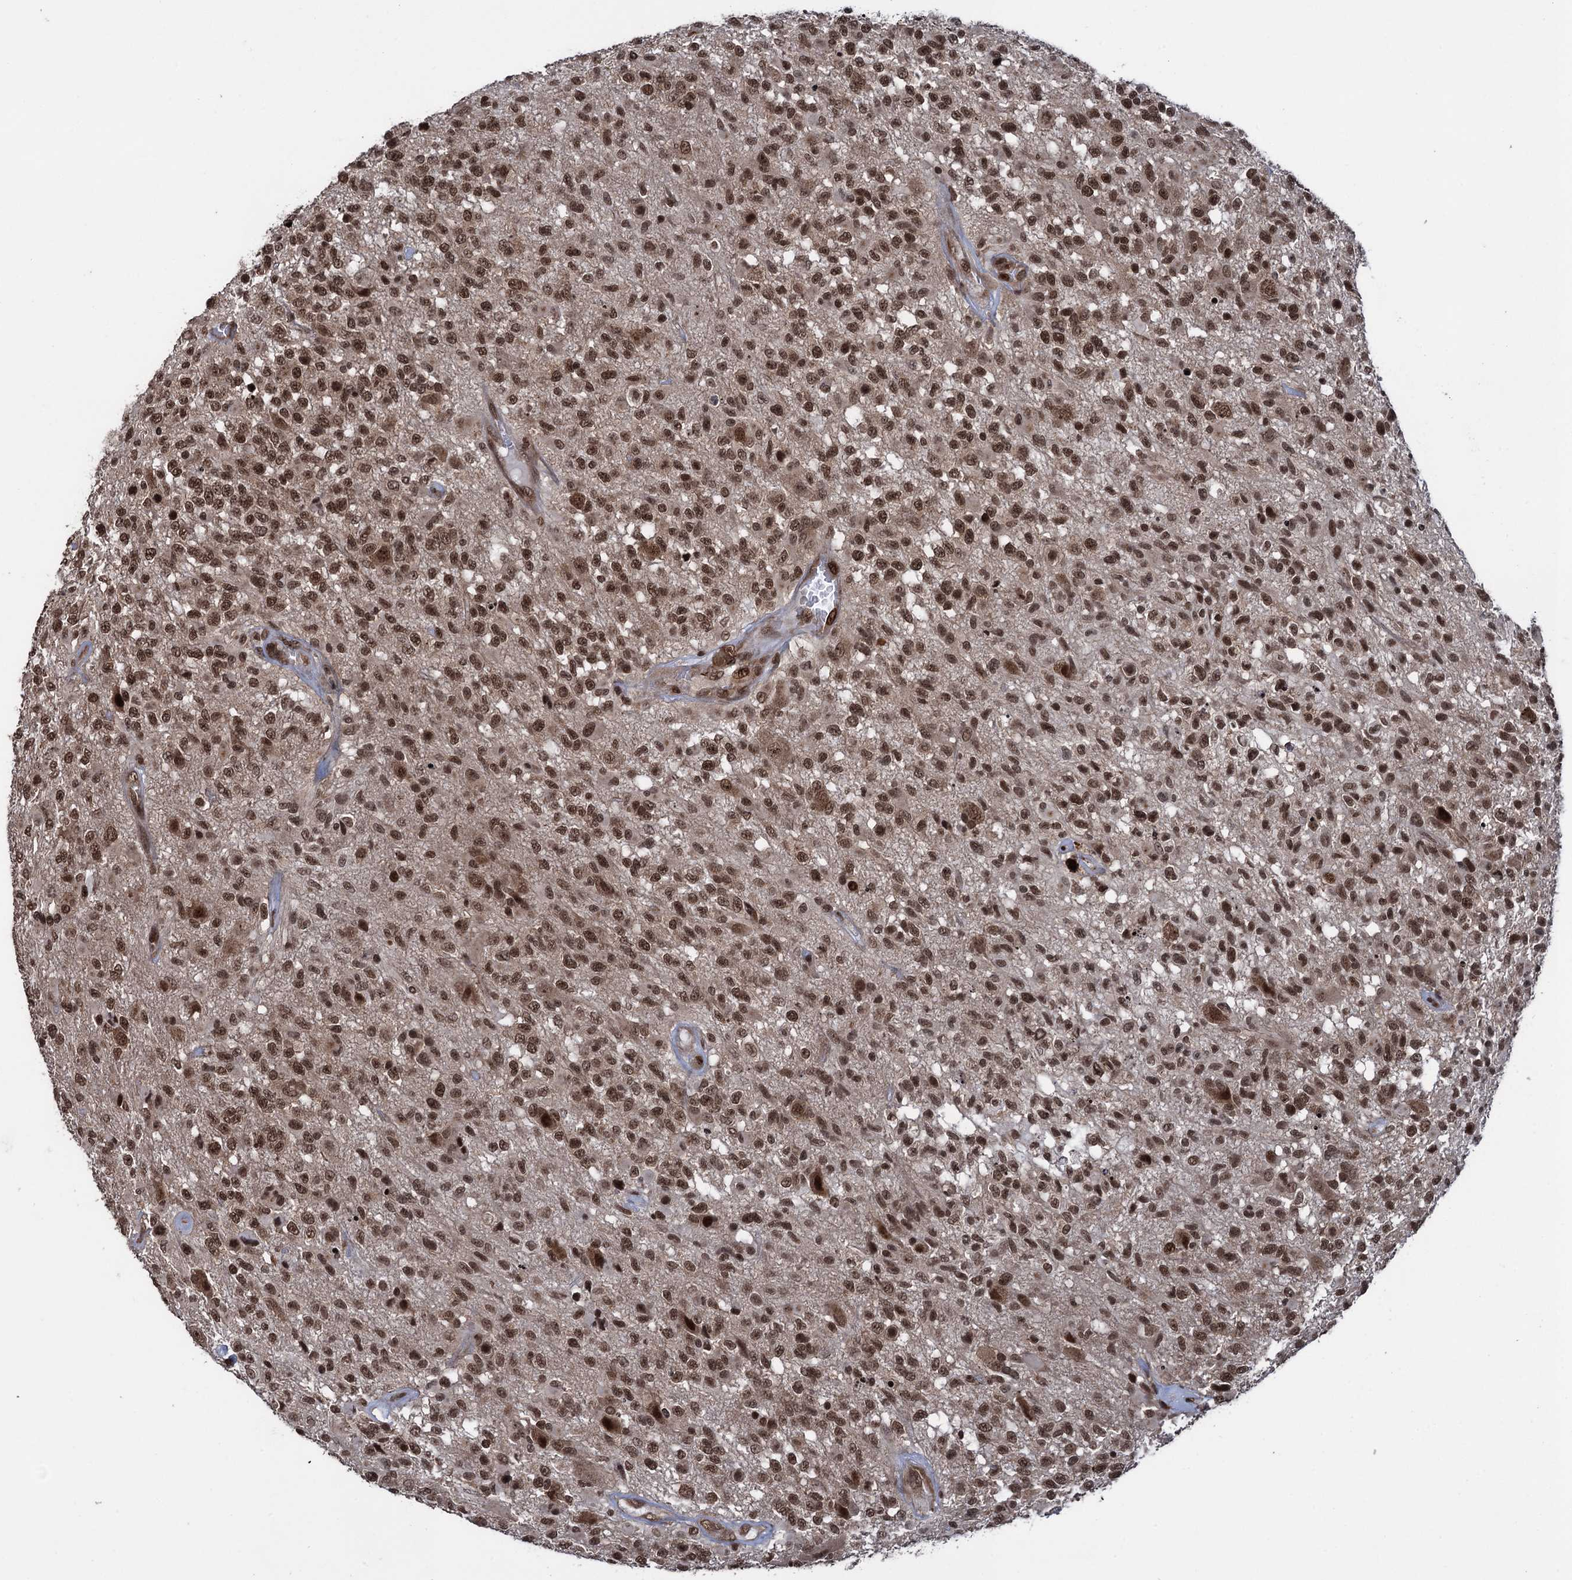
{"staining": {"intensity": "moderate", "quantity": ">75%", "location": "nuclear"}, "tissue": "glioma", "cell_type": "Tumor cells", "image_type": "cancer", "snomed": [{"axis": "morphology", "description": "Glioma, malignant, High grade"}, {"axis": "morphology", "description": "Glioblastoma, NOS"}, {"axis": "topography", "description": "Brain"}], "caption": "Protein staining demonstrates moderate nuclear expression in approximately >75% of tumor cells in glioma.", "gene": "ZNF169", "patient": {"sex": "male", "age": 60}}